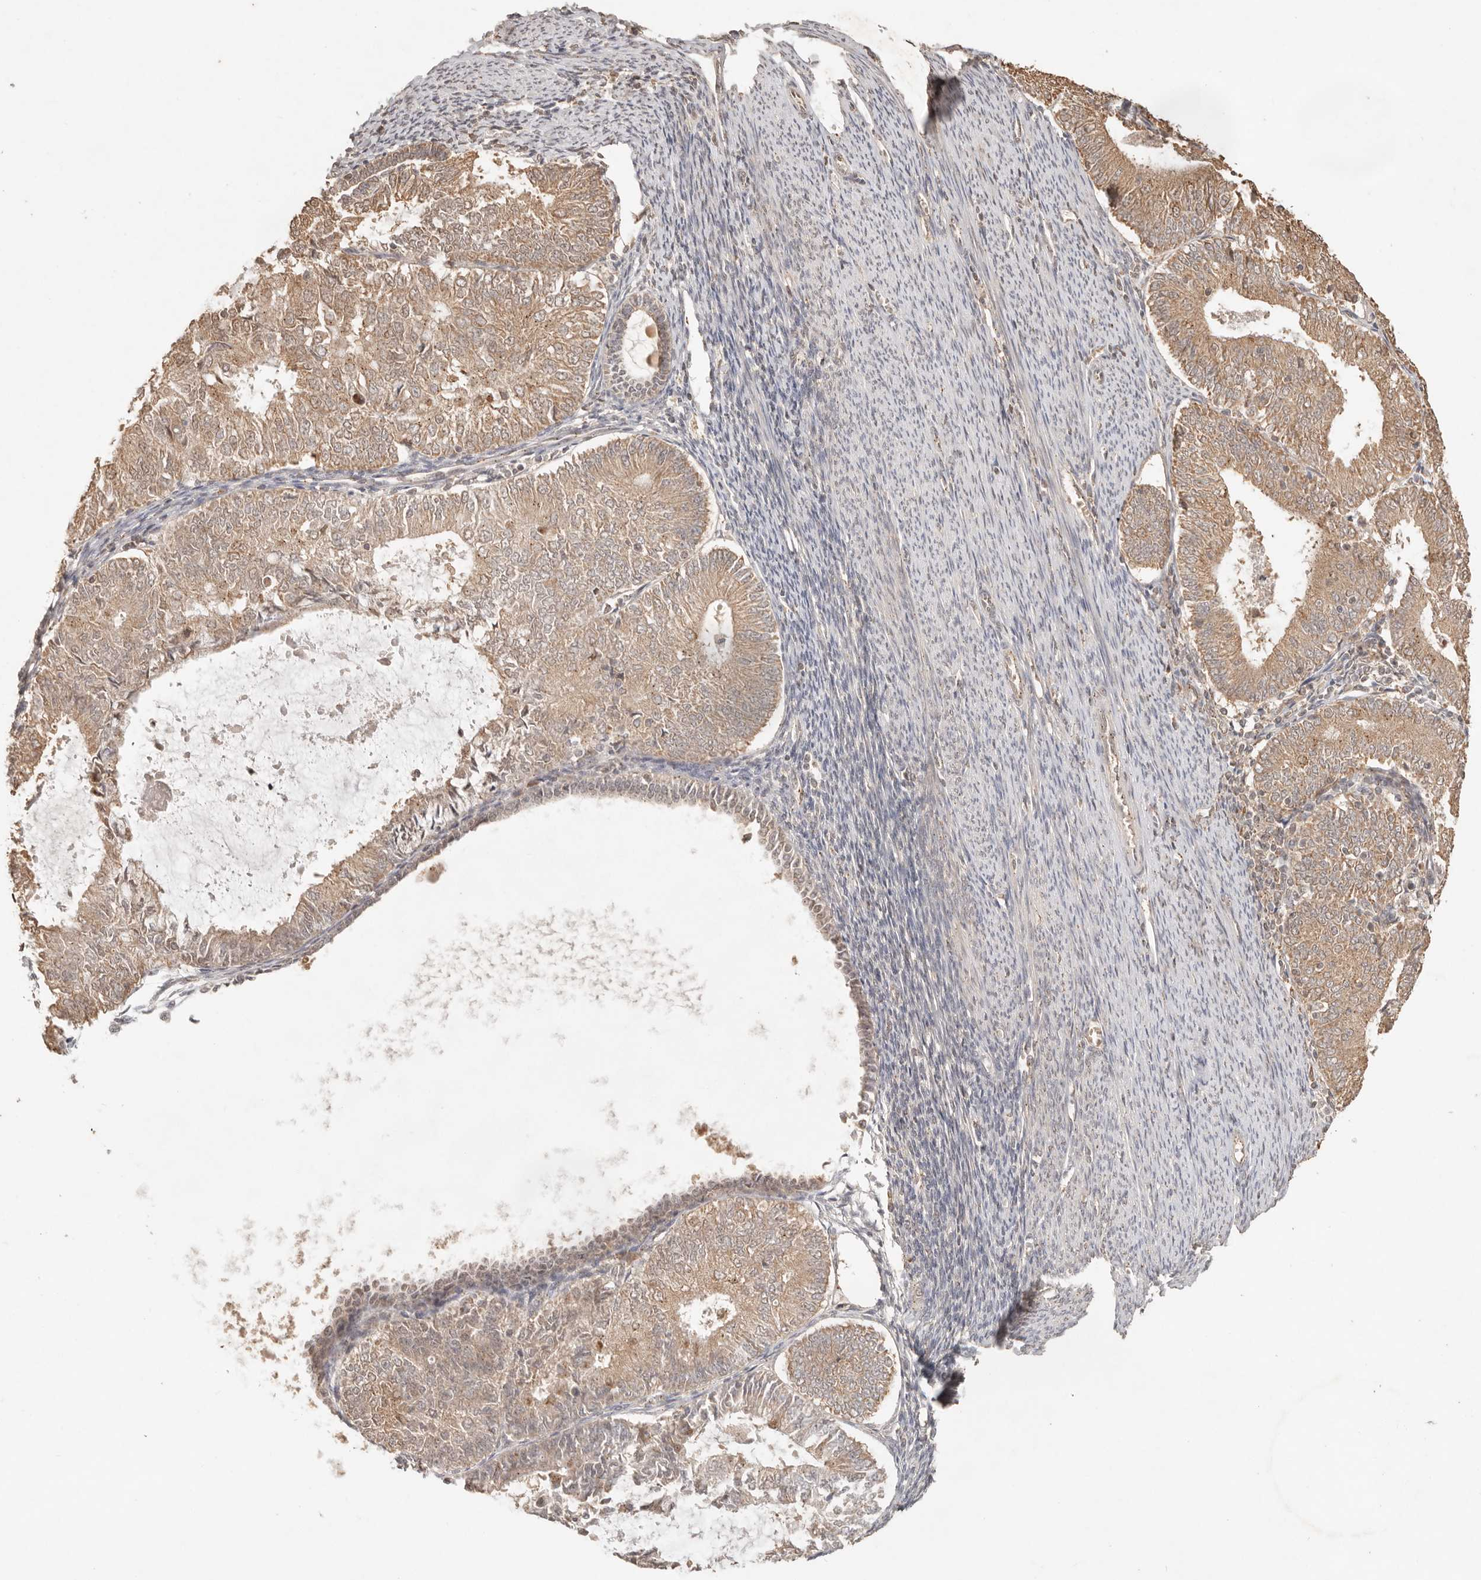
{"staining": {"intensity": "moderate", "quantity": ">75%", "location": "cytoplasmic/membranous"}, "tissue": "endometrial cancer", "cell_type": "Tumor cells", "image_type": "cancer", "snomed": [{"axis": "morphology", "description": "Adenocarcinoma, NOS"}, {"axis": "topography", "description": "Endometrium"}], "caption": "Protein expression analysis of human endometrial adenocarcinoma reveals moderate cytoplasmic/membranous staining in about >75% of tumor cells.", "gene": "LMO4", "patient": {"sex": "female", "age": 57}}